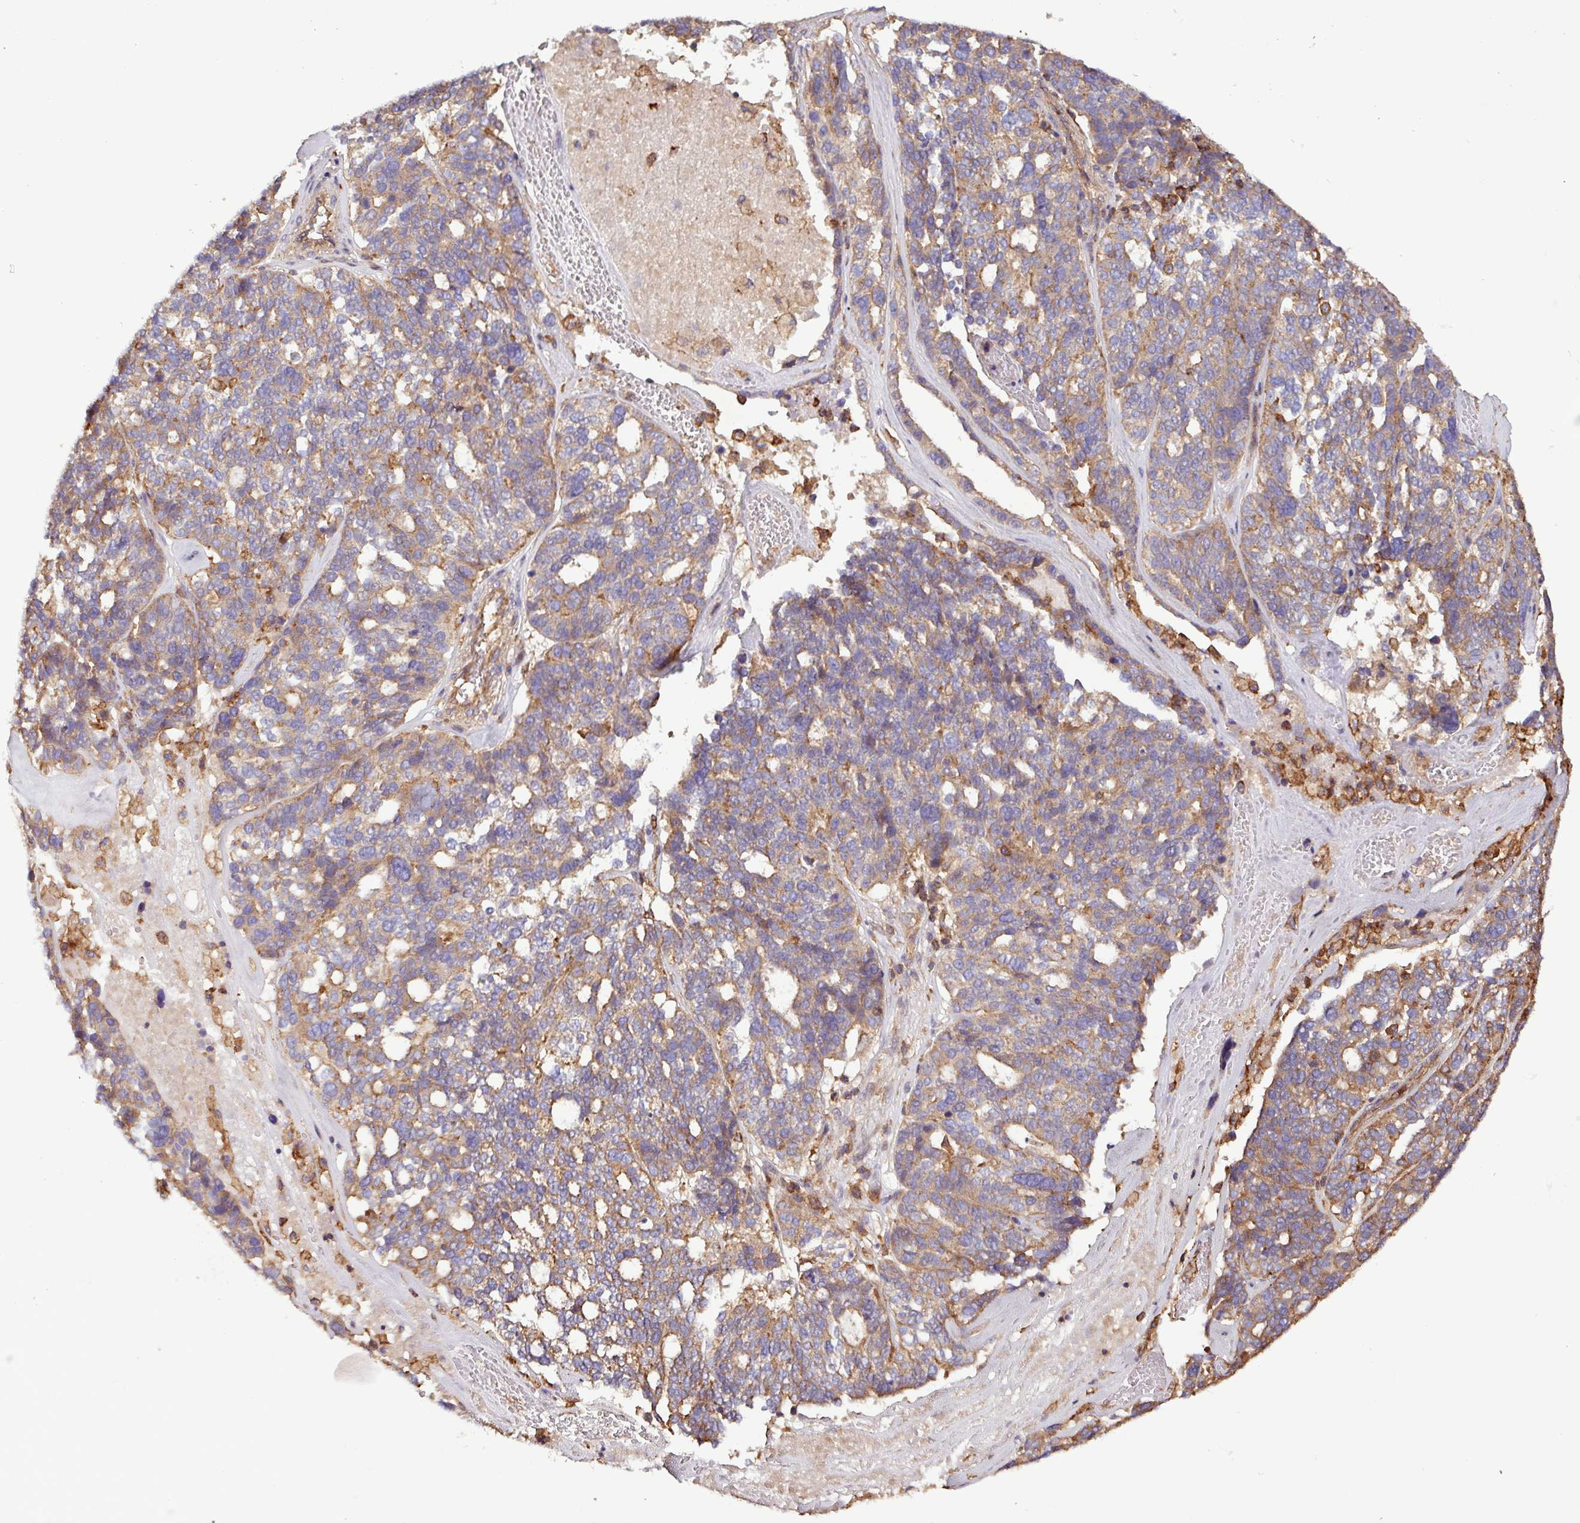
{"staining": {"intensity": "moderate", "quantity": "25%-75%", "location": "cytoplasmic/membranous"}, "tissue": "ovarian cancer", "cell_type": "Tumor cells", "image_type": "cancer", "snomed": [{"axis": "morphology", "description": "Cystadenocarcinoma, serous, NOS"}, {"axis": "topography", "description": "Ovary"}], "caption": "Immunohistochemical staining of ovarian serous cystadenocarcinoma reveals medium levels of moderate cytoplasmic/membranous positivity in approximately 25%-75% of tumor cells. (DAB = brown stain, brightfield microscopy at high magnification).", "gene": "ACTR3", "patient": {"sex": "female", "age": 59}}